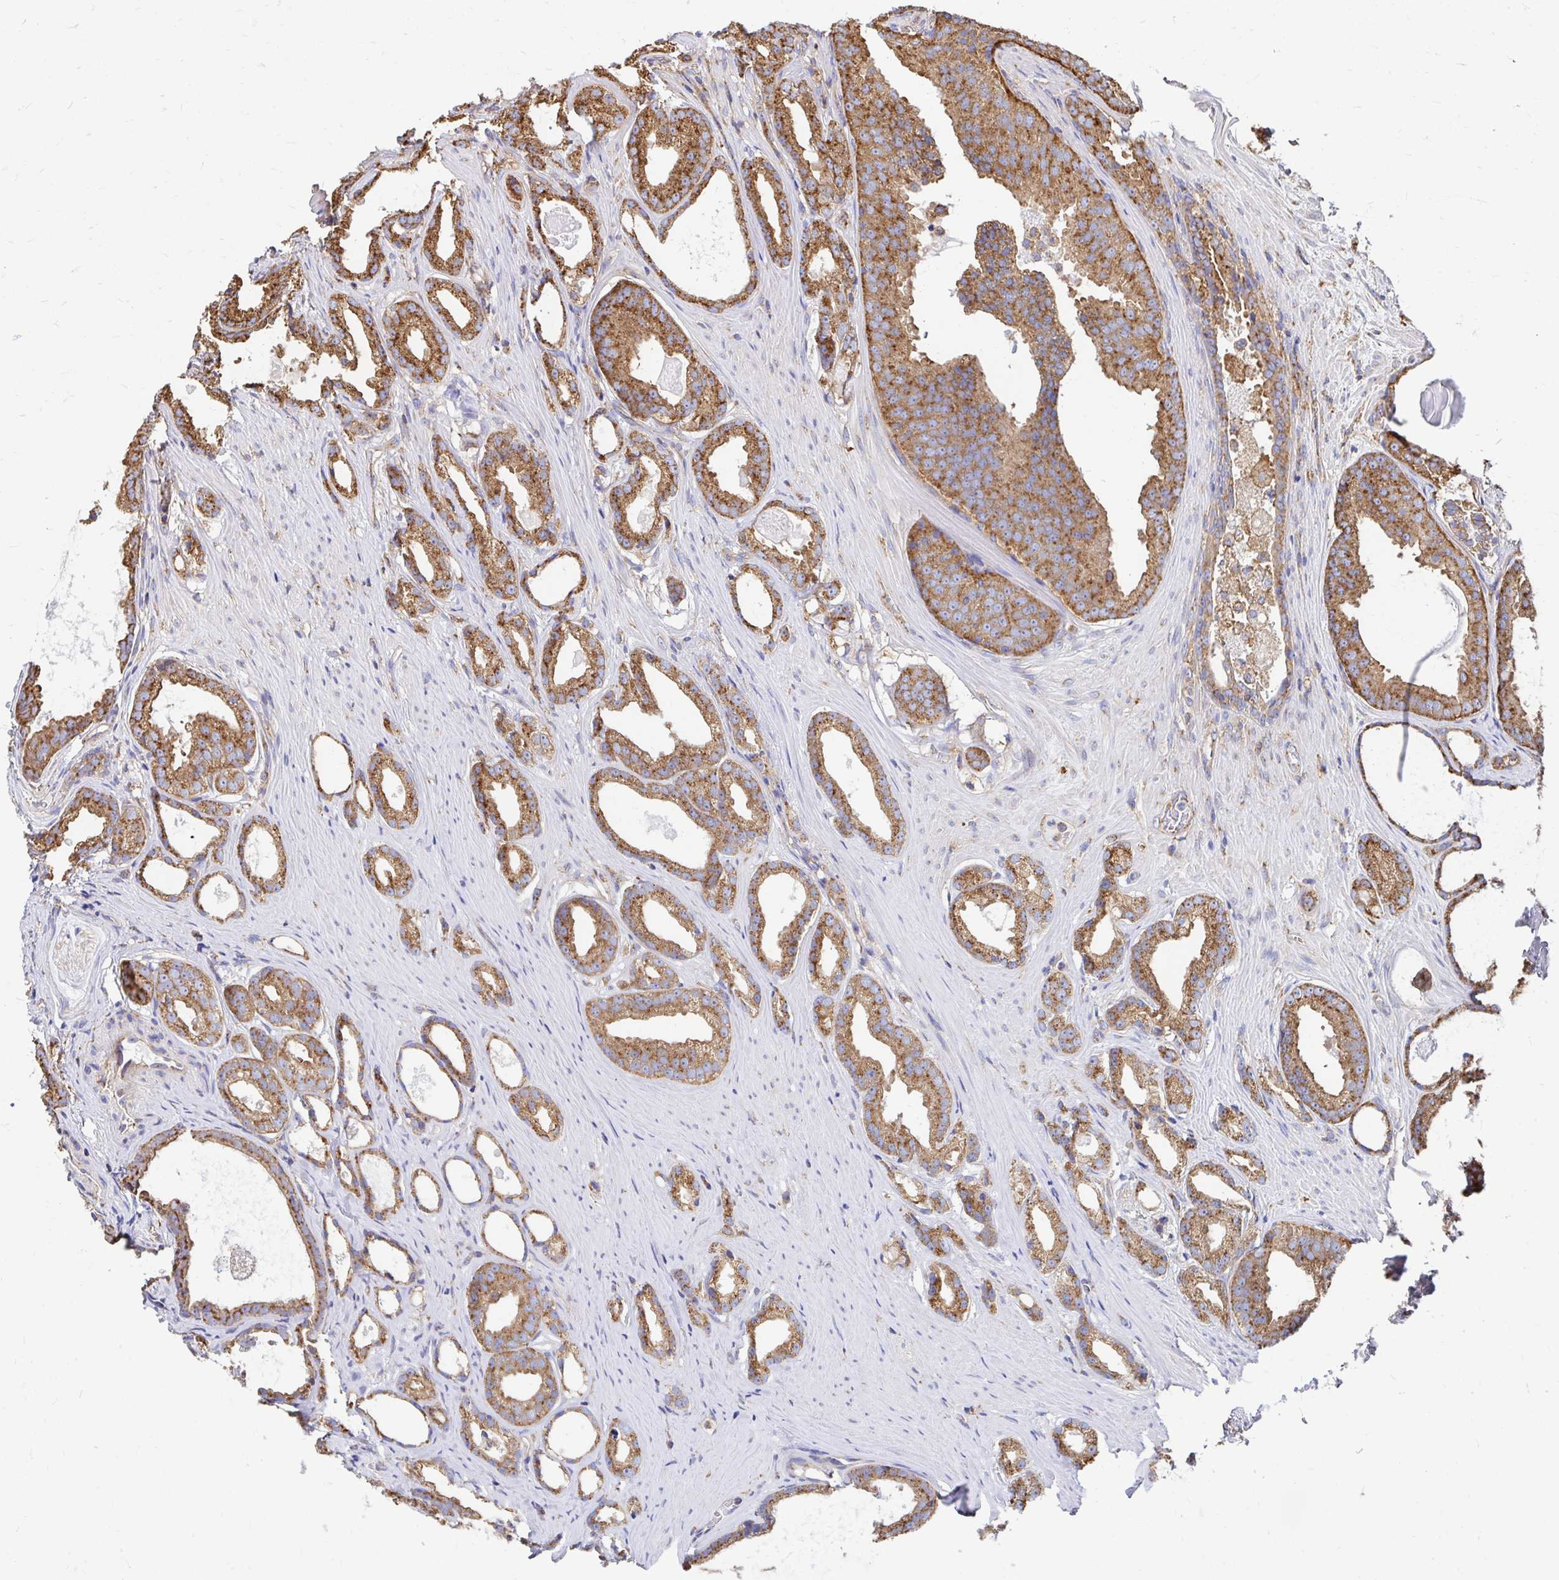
{"staining": {"intensity": "moderate", "quantity": ">75%", "location": "cytoplasmic/membranous"}, "tissue": "prostate cancer", "cell_type": "Tumor cells", "image_type": "cancer", "snomed": [{"axis": "morphology", "description": "Adenocarcinoma, Low grade"}, {"axis": "topography", "description": "Prostate"}], "caption": "Prostate cancer stained with DAB IHC displays medium levels of moderate cytoplasmic/membranous positivity in approximately >75% of tumor cells.", "gene": "CLTC", "patient": {"sex": "male", "age": 65}}